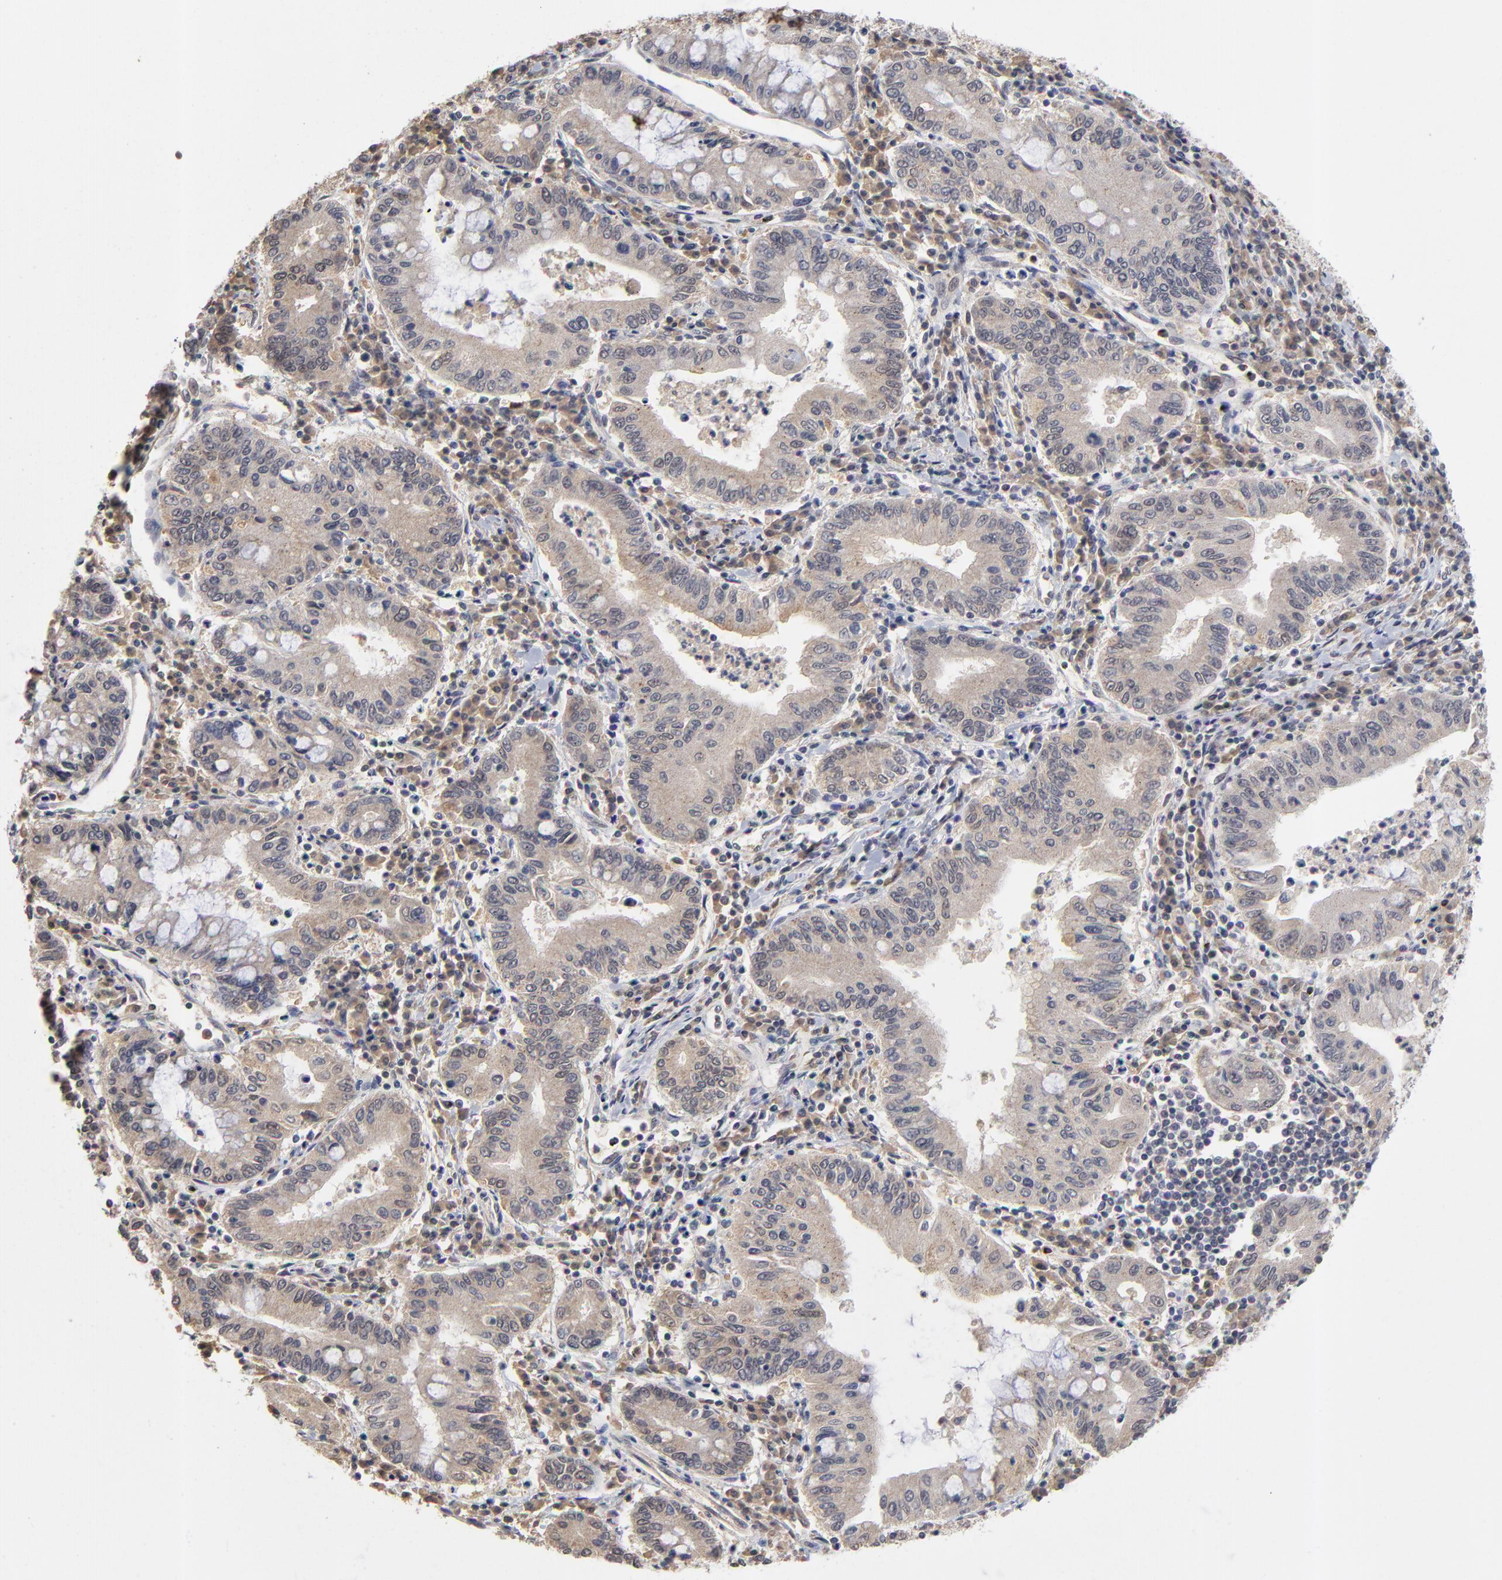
{"staining": {"intensity": "weak", "quantity": ">75%", "location": "cytoplasmic/membranous"}, "tissue": "stomach cancer", "cell_type": "Tumor cells", "image_type": "cancer", "snomed": [{"axis": "morphology", "description": "Normal tissue, NOS"}, {"axis": "morphology", "description": "Adenocarcinoma, NOS"}, {"axis": "topography", "description": "Esophagus"}, {"axis": "topography", "description": "Stomach, upper"}, {"axis": "topography", "description": "Peripheral nerve tissue"}], "caption": "Weak cytoplasmic/membranous staining is present in about >75% of tumor cells in adenocarcinoma (stomach).", "gene": "WSB1", "patient": {"sex": "male", "age": 62}}